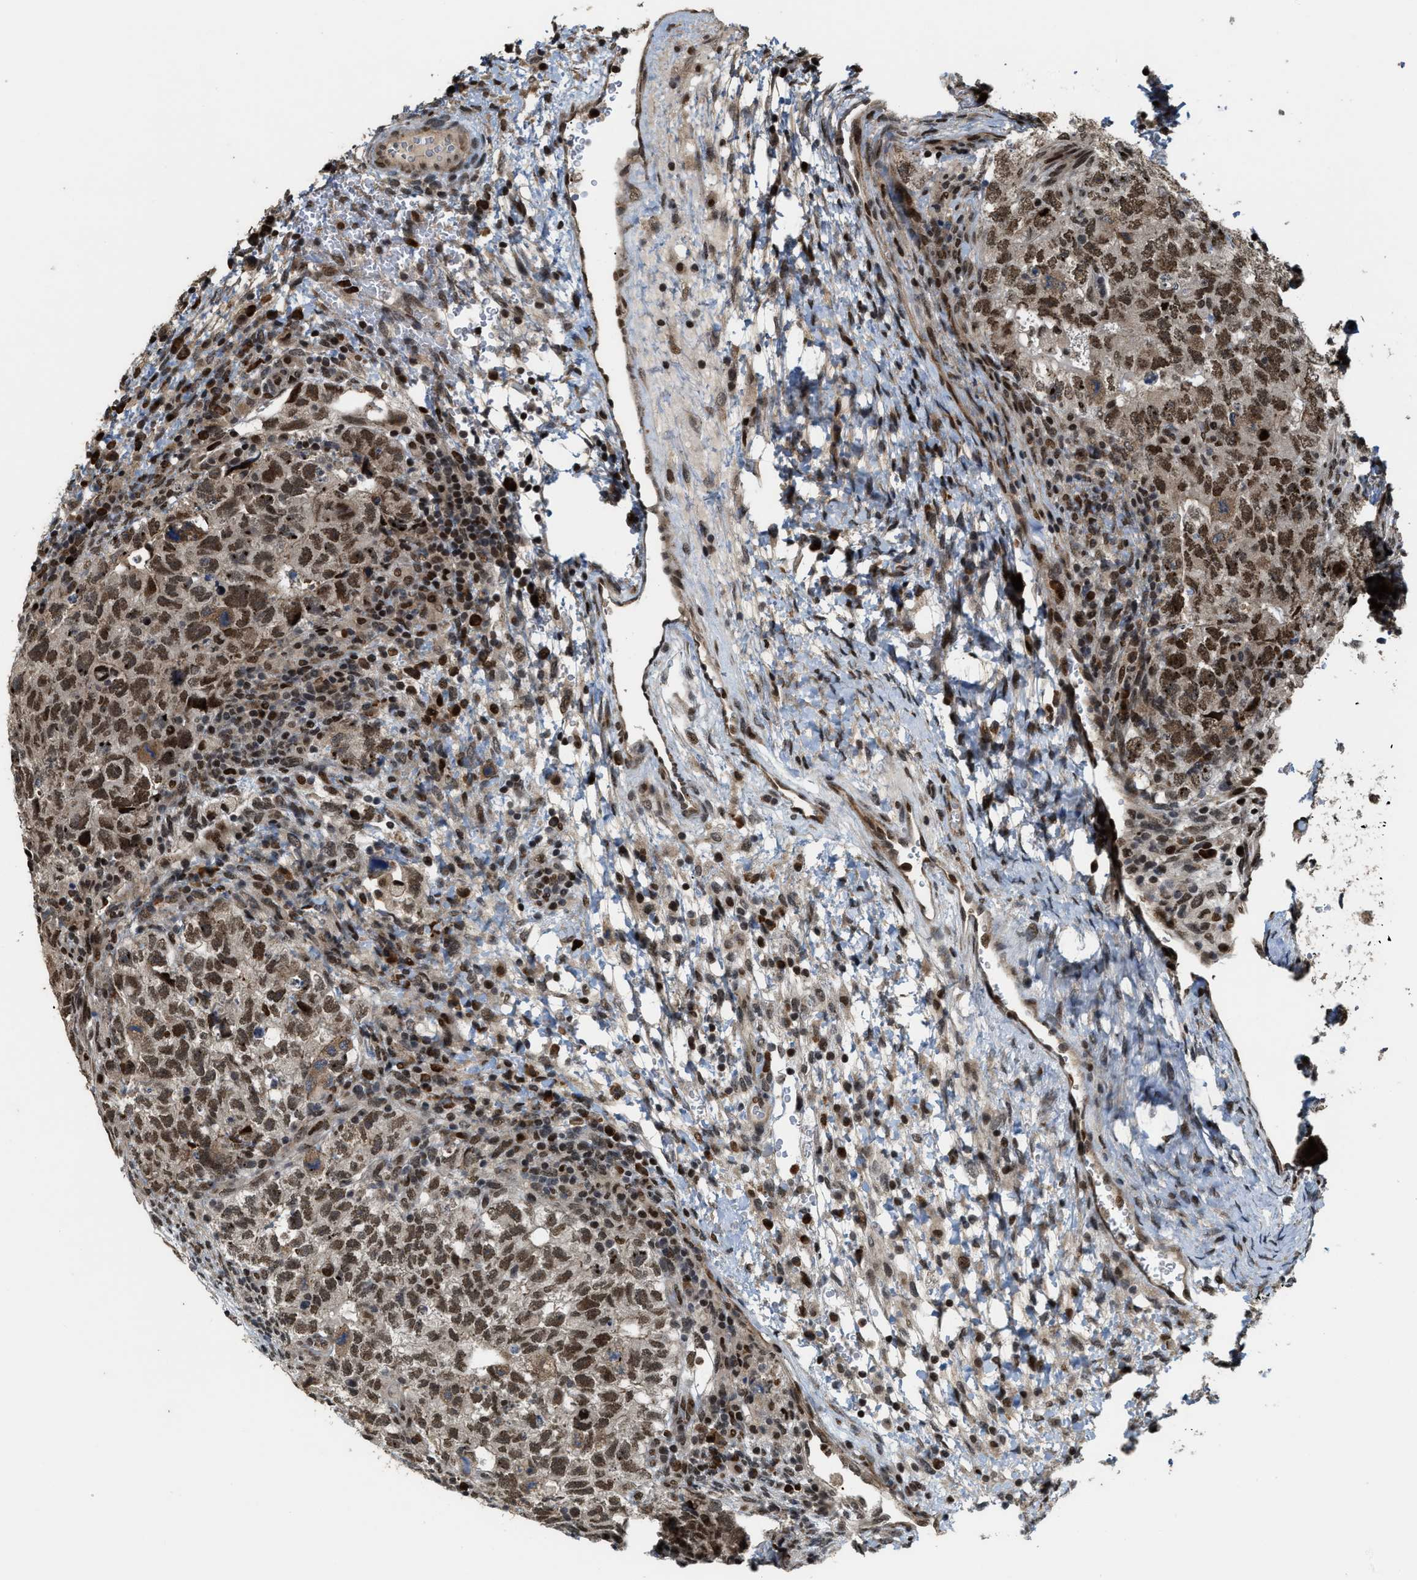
{"staining": {"intensity": "moderate", "quantity": ">75%", "location": "nuclear"}, "tissue": "testis cancer", "cell_type": "Tumor cells", "image_type": "cancer", "snomed": [{"axis": "morphology", "description": "Carcinoma, Embryonal, NOS"}, {"axis": "topography", "description": "Testis"}], "caption": "Human testis cancer stained for a protein (brown) exhibits moderate nuclear positive expression in approximately >75% of tumor cells.", "gene": "SERTAD2", "patient": {"sex": "male", "age": 36}}